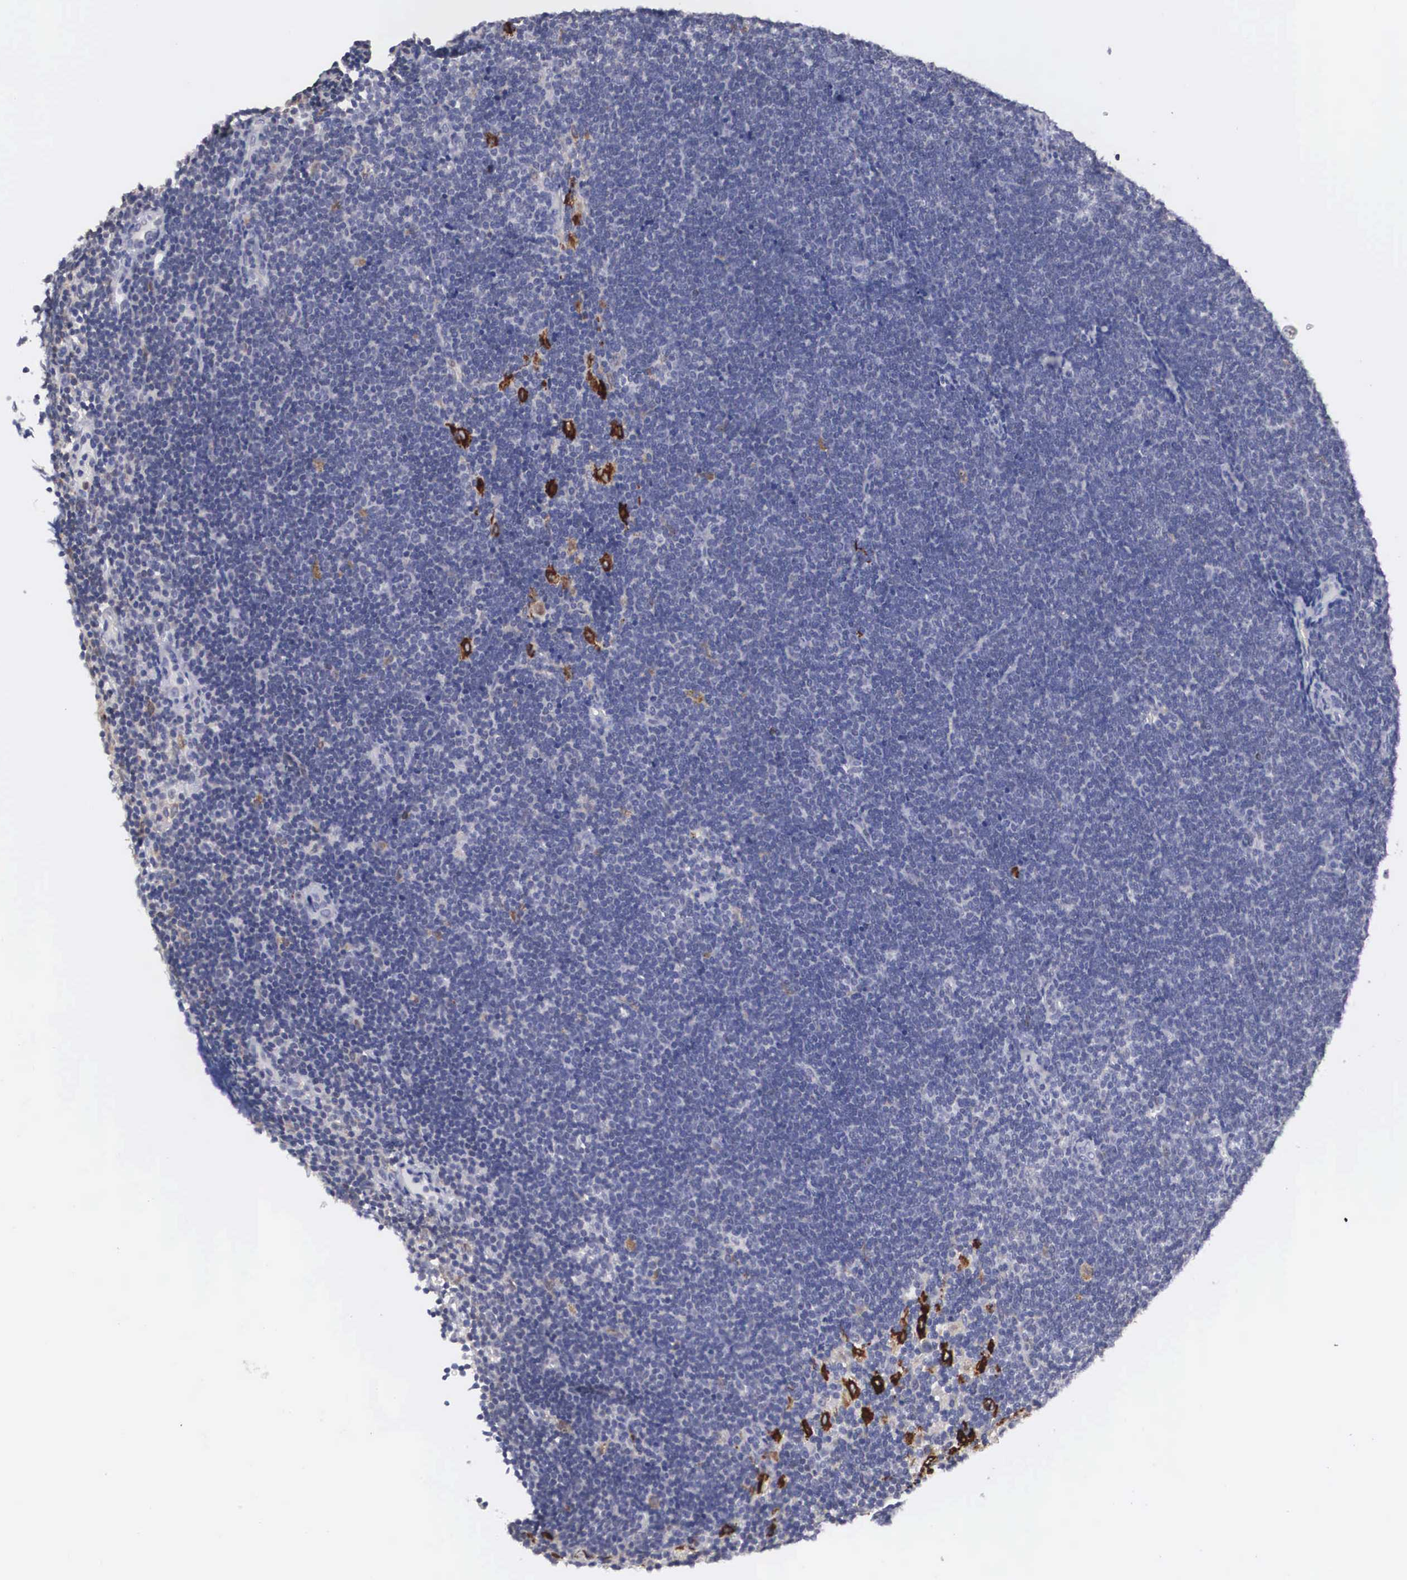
{"staining": {"intensity": "negative", "quantity": "none", "location": "none"}, "tissue": "lymphoma", "cell_type": "Tumor cells", "image_type": "cancer", "snomed": [{"axis": "morphology", "description": "Malignant lymphoma, non-Hodgkin's type, Low grade"}, {"axis": "topography", "description": "Lymph node"}], "caption": "Human lymphoma stained for a protein using immunohistochemistry reveals no positivity in tumor cells.", "gene": "HMOX1", "patient": {"sex": "female", "age": 51}}